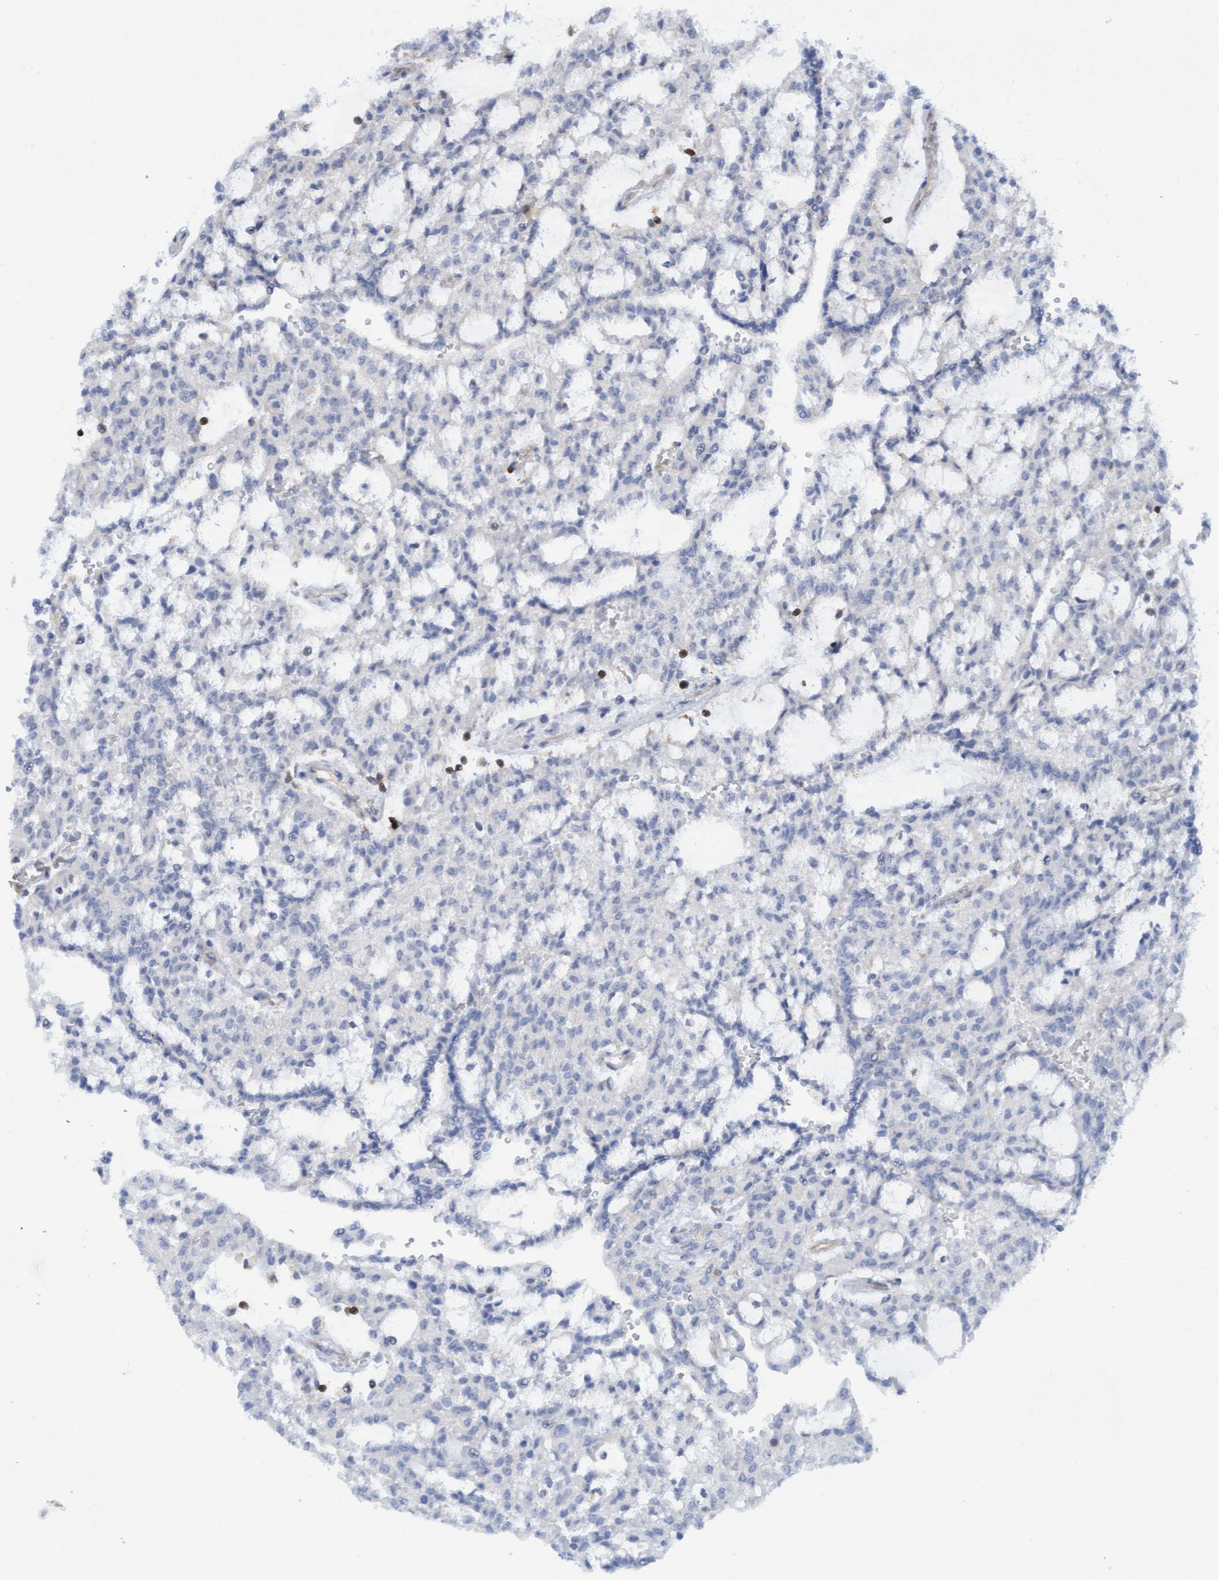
{"staining": {"intensity": "negative", "quantity": "none", "location": "none"}, "tissue": "renal cancer", "cell_type": "Tumor cells", "image_type": "cancer", "snomed": [{"axis": "morphology", "description": "Adenocarcinoma, NOS"}, {"axis": "topography", "description": "Kidney"}], "caption": "Micrograph shows no protein expression in tumor cells of renal cancer (adenocarcinoma) tissue. (Stains: DAB IHC with hematoxylin counter stain, Microscopy: brightfield microscopy at high magnification).", "gene": "FNBP1", "patient": {"sex": "male", "age": 63}}